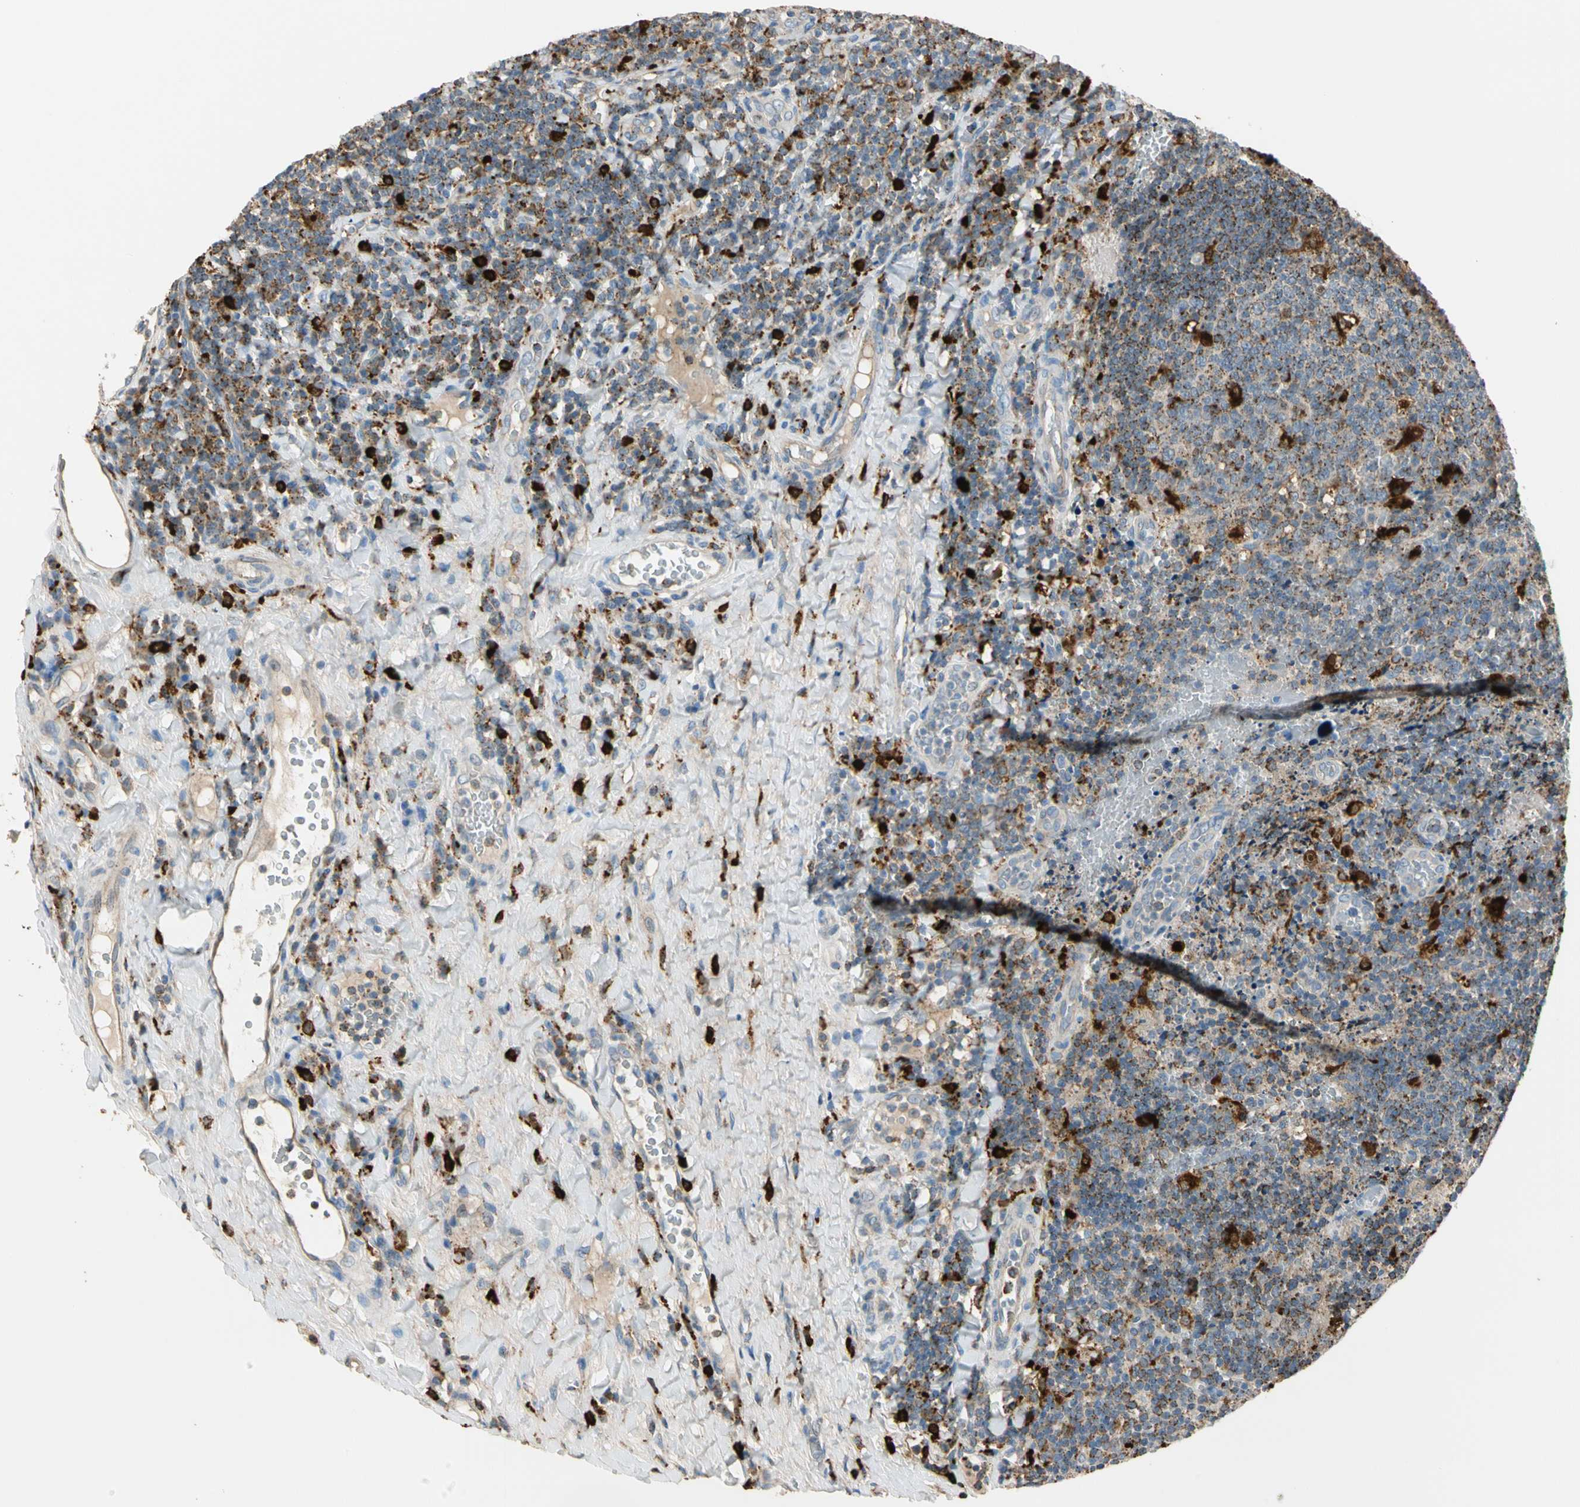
{"staining": {"intensity": "strong", "quantity": "25%-75%", "location": "cytoplasmic/membranous"}, "tissue": "tonsil", "cell_type": "Germinal center cells", "image_type": "normal", "snomed": [{"axis": "morphology", "description": "Normal tissue, NOS"}, {"axis": "topography", "description": "Tonsil"}], "caption": "Immunohistochemistry (IHC) histopathology image of benign tonsil stained for a protein (brown), which displays high levels of strong cytoplasmic/membranous positivity in about 25%-75% of germinal center cells.", "gene": "GM2A", "patient": {"sex": "male", "age": 17}}